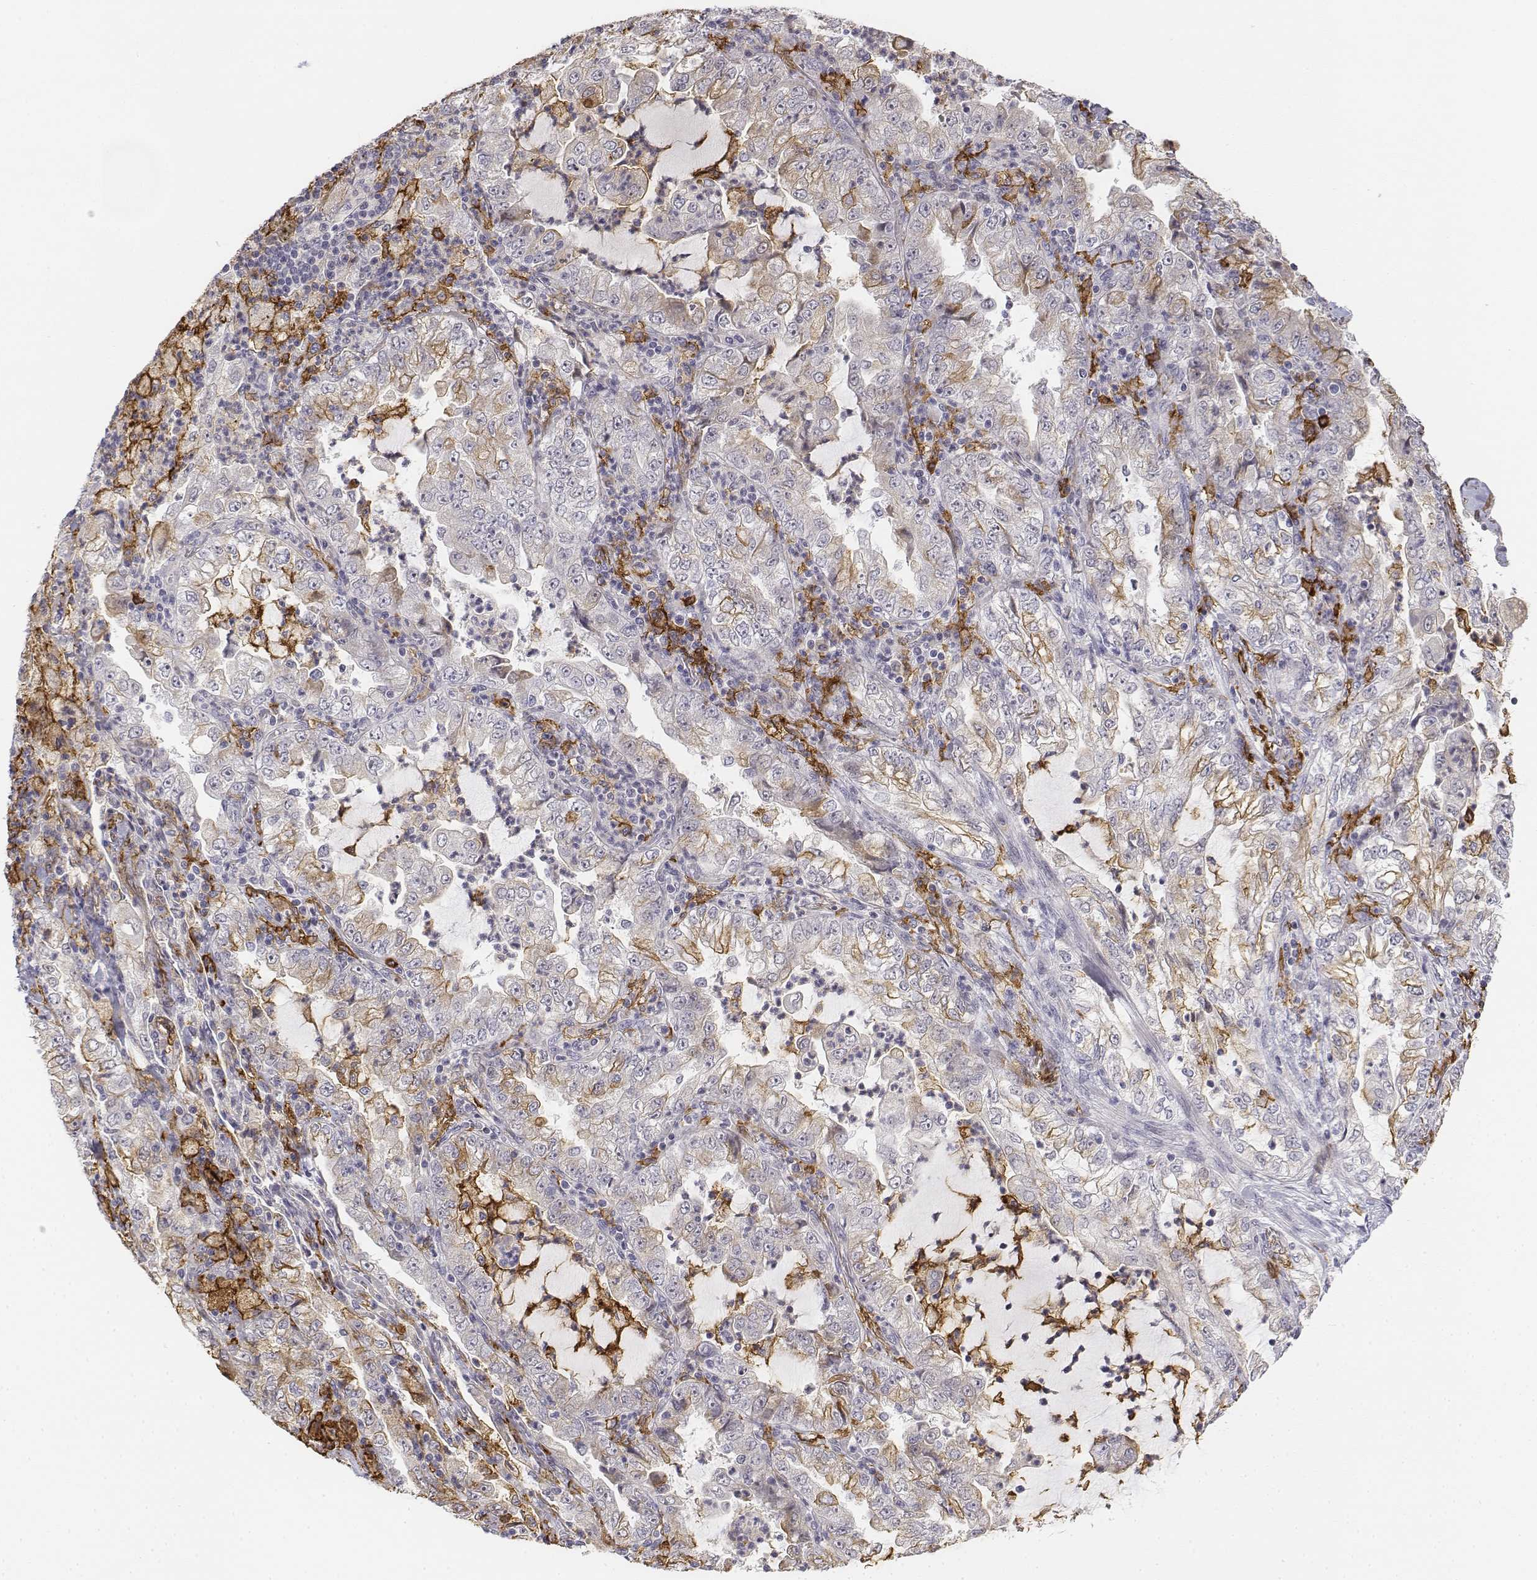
{"staining": {"intensity": "moderate", "quantity": "<25%", "location": "cytoplasmic/membranous"}, "tissue": "lung cancer", "cell_type": "Tumor cells", "image_type": "cancer", "snomed": [{"axis": "morphology", "description": "Adenocarcinoma, NOS"}, {"axis": "topography", "description": "Lung"}], "caption": "Protein expression analysis of lung adenocarcinoma shows moderate cytoplasmic/membranous expression in approximately <25% of tumor cells.", "gene": "CD14", "patient": {"sex": "female", "age": 73}}